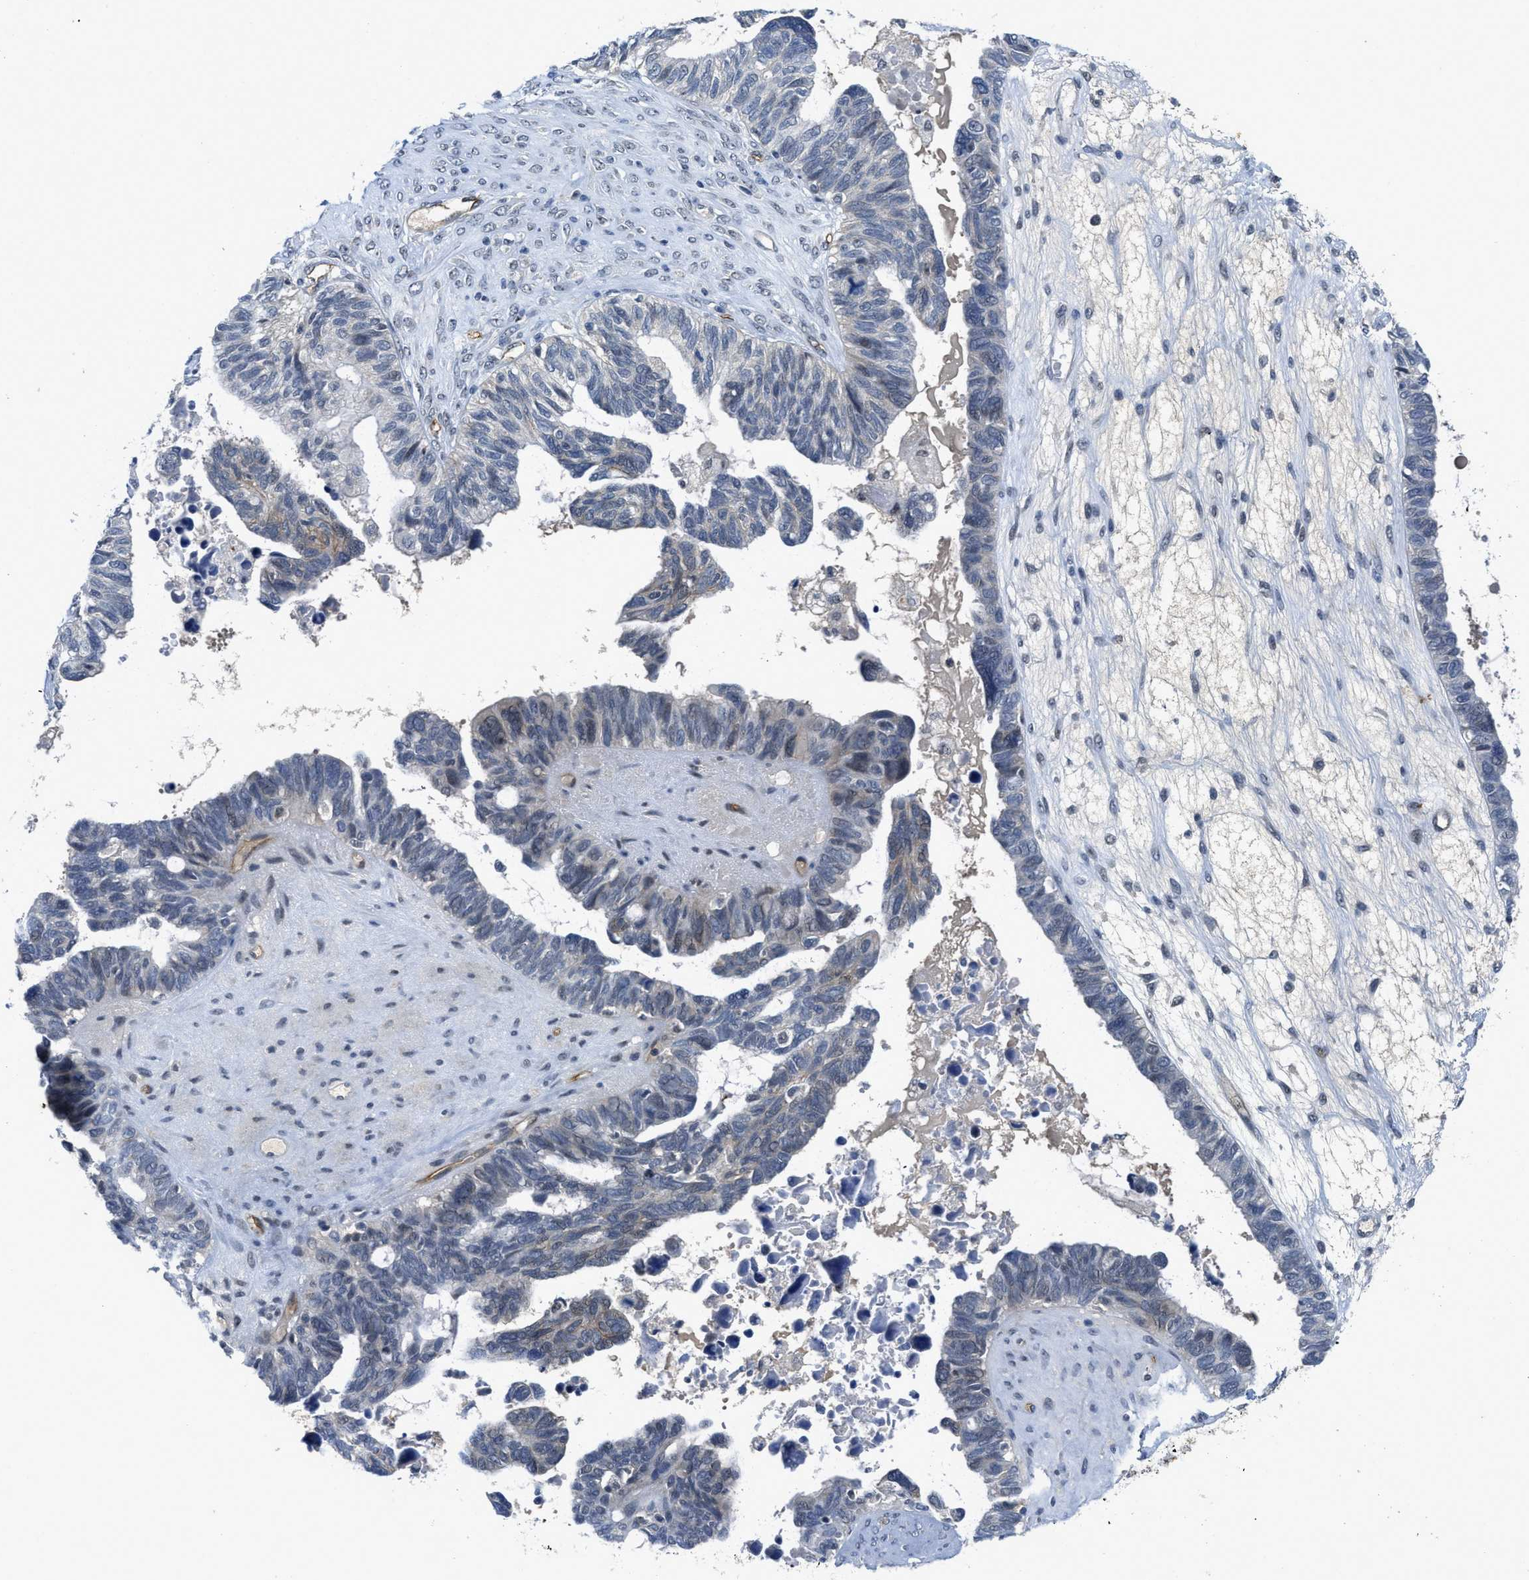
{"staining": {"intensity": "negative", "quantity": "none", "location": "none"}, "tissue": "ovarian cancer", "cell_type": "Tumor cells", "image_type": "cancer", "snomed": [{"axis": "morphology", "description": "Cystadenocarcinoma, serous, NOS"}, {"axis": "topography", "description": "Ovary"}], "caption": "There is no significant positivity in tumor cells of serous cystadenocarcinoma (ovarian).", "gene": "SLCO2A1", "patient": {"sex": "female", "age": 79}}